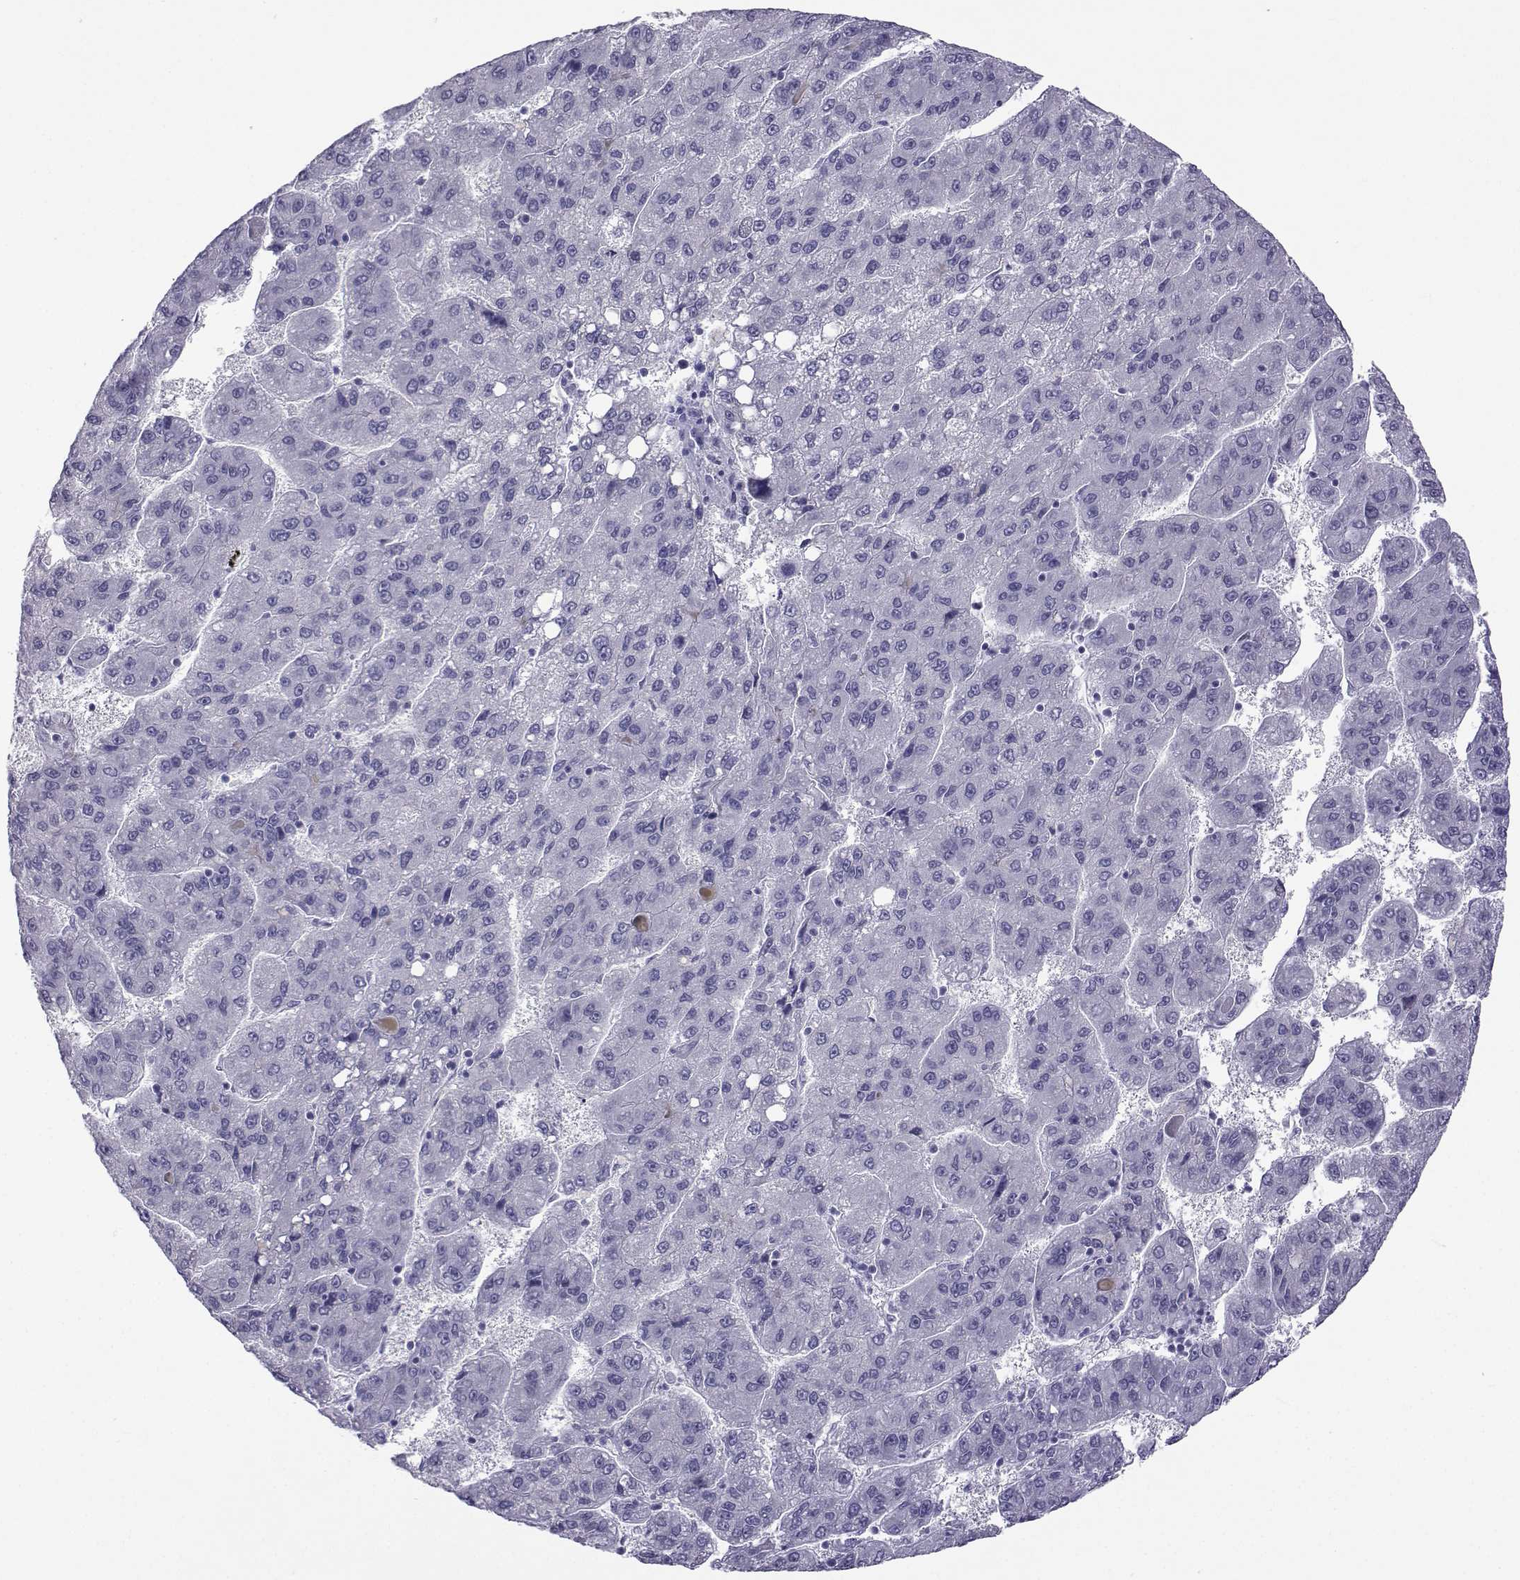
{"staining": {"intensity": "negative", "quantity": "none", "location": "none"}, "tissue": "liver cancer", "cell_type": "Tumor cells", "image_type": "cancer", "snomed": [{"axis": "morphology", "description": "Carcinoma, Hepatocellular, NOS"}, {"axis": "topography", "description": "Liver"}], "caption": "Immunohistochemistry (IHC) of liver cancer exhibits no positivity in tumor cells. (Immunohistochemistry (IHC), brightfield microscopy, high magnification).", "gene": "ACTL7A", "patient": {"sex": "female", "age": 82}}